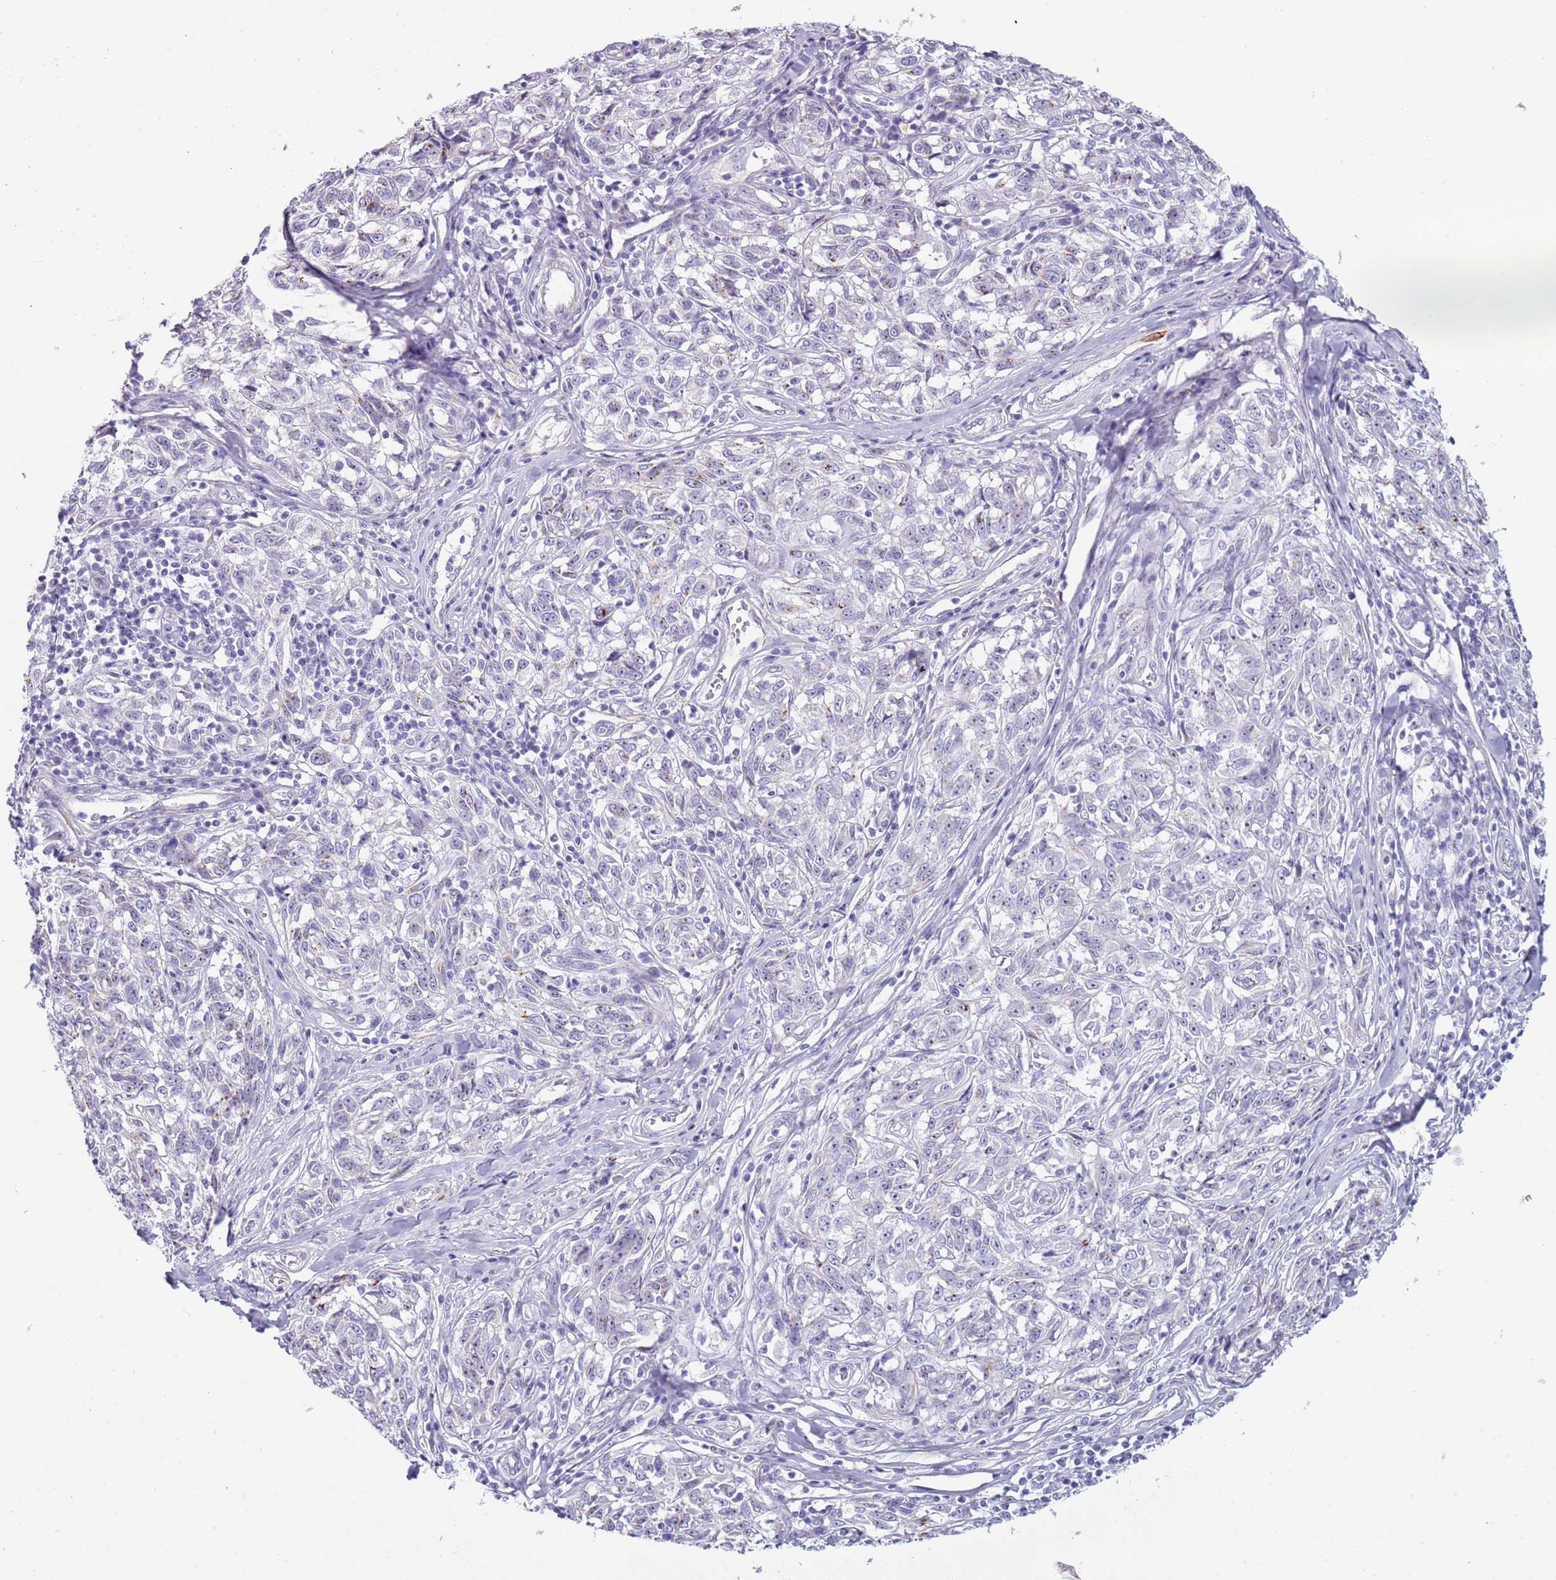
{"staining": {"intensity": "weak", "quantity": "<25%", "location": "cytoplasmic/membranous"}, "tissue": "melanoma", "cell_type": "Tumor cells", "image_type": "cancer", "snomed": [{"axis": "morphology", "description": "Normal tissue, NOS"}, {"axis": "morphology", "description": "Malignant melanoma, NOS"}, {"axis": "topography", "description": "Skin"}], "caption": "Tumor cells are negative for brown protein staining in malignant melanoma.", "gene": "NBPF6", "patient": {"sex": "female", "age": 64}}